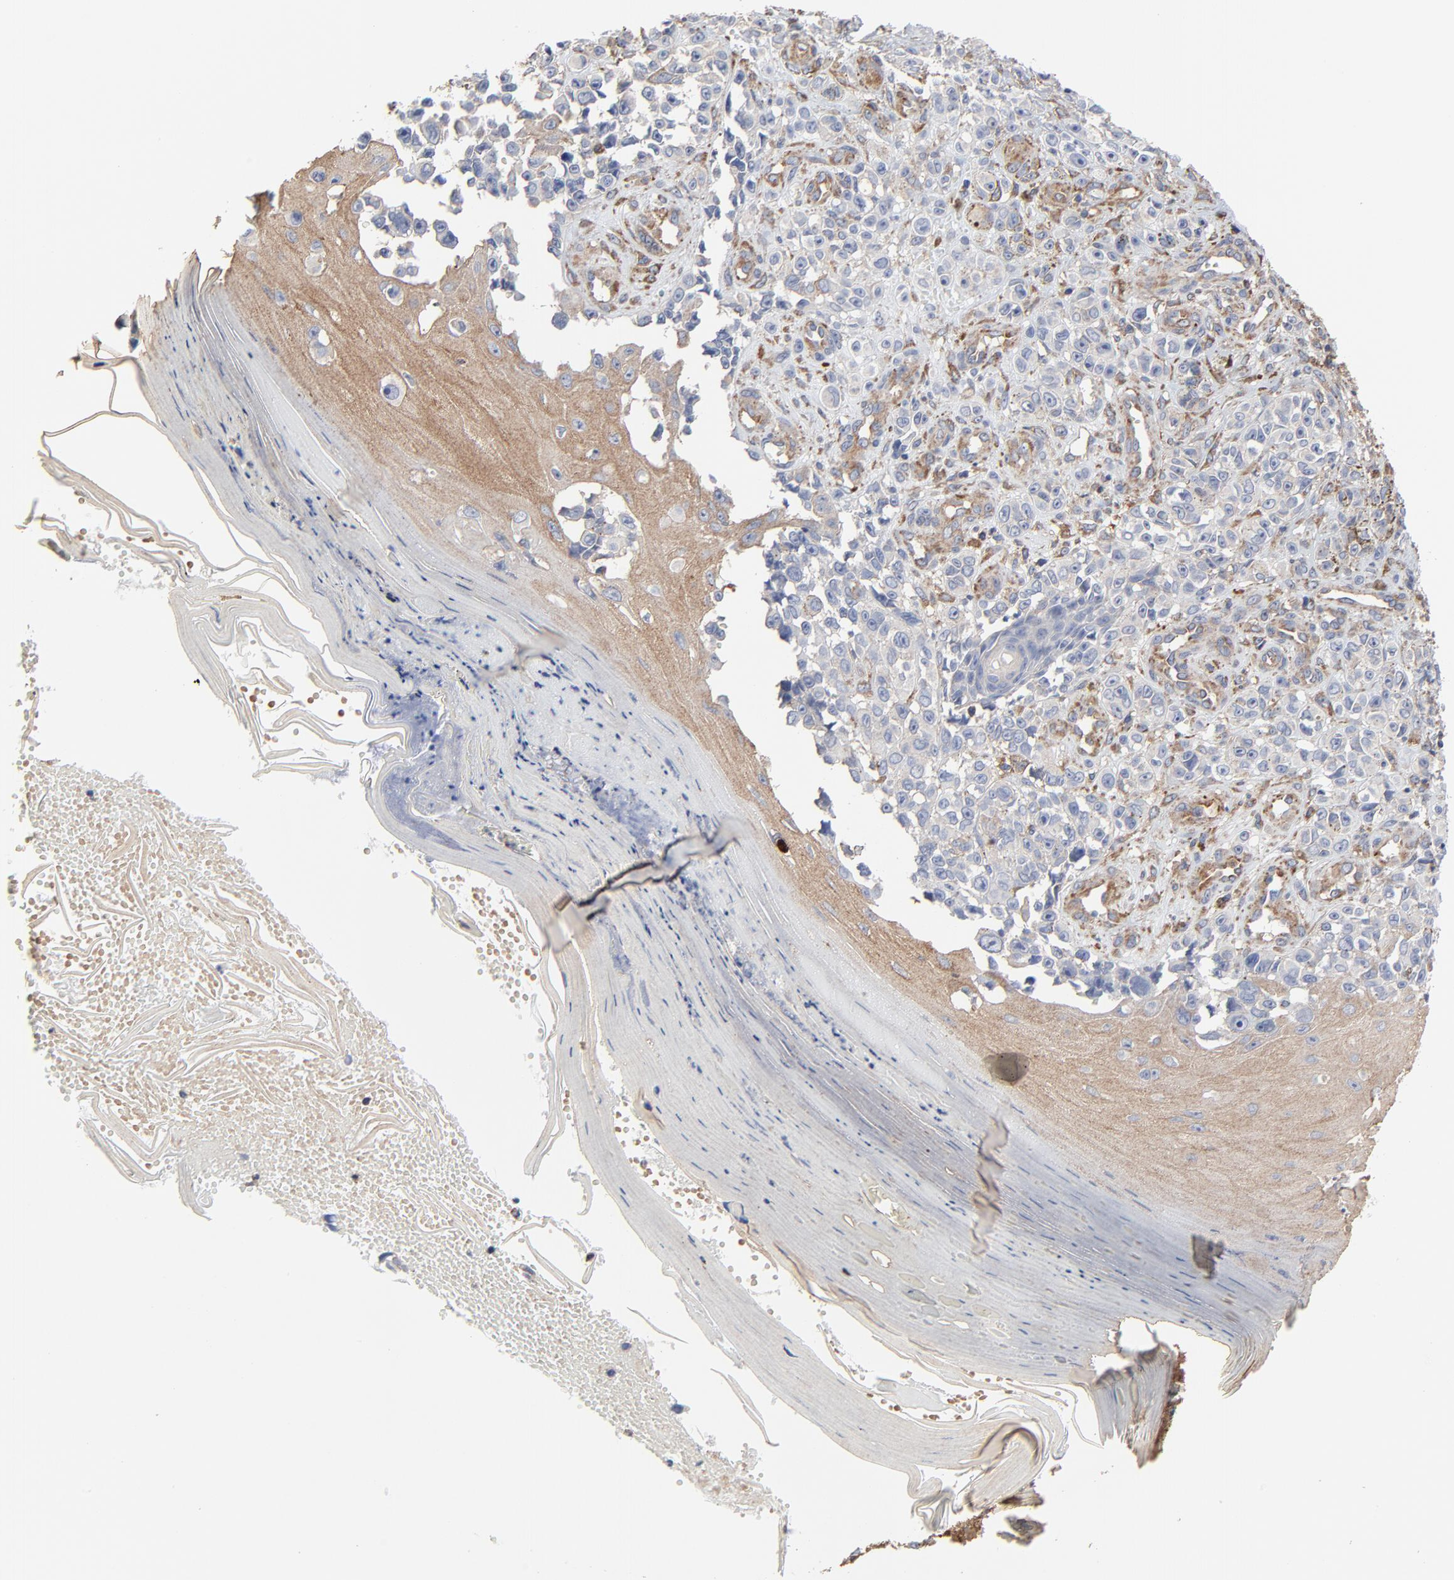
{"staining": {"intensity": "moderate", "quantity": "25%-75%", "location": "cytoplasmic/membranous"}, "tissue": "melanoma", "cell_type": "Tumor cells", "image_type": "cancer", "snomed": [{"axis": "morphology", "description": "Malignant melanoma, NOS"}, {"axis": "topography", "description": "Skin"}], "caption": "Immunohistochemical staining of human malignant melanoma displays medium levels of moderate cytoplasmic/membranous expression in approximately 25%-75% of tumor cells.", "gene": "NXF3", "patient": {"sex": "female", "age": 82}}